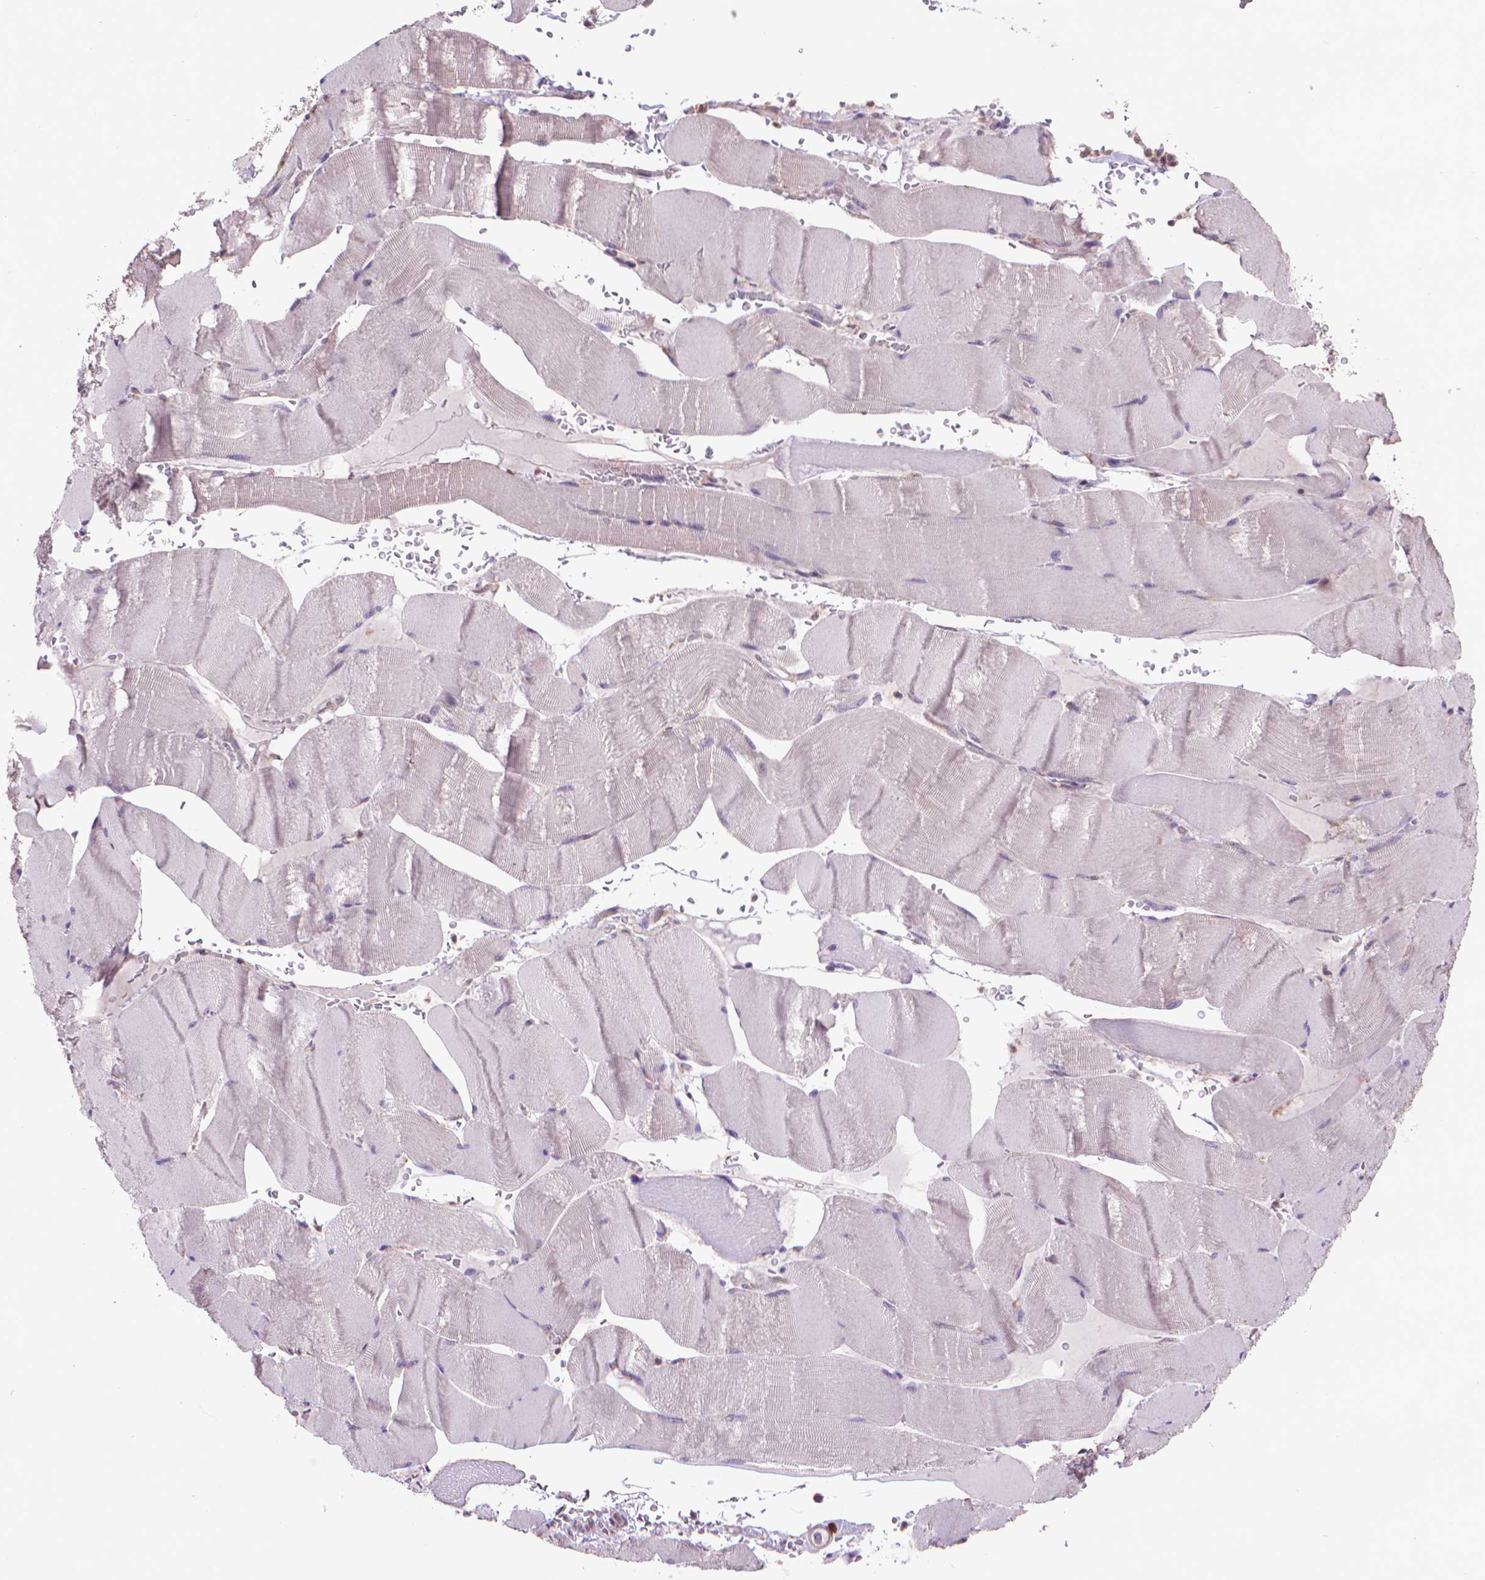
{"staining": {"intensity": "negative", "quantity": "none", "location": "none"}, "tissue": "skeletal muscle", "cell_type": "Myocytes", "image_type": "normal", "snomed": [{"axis": "morphology", "description": "Normal tissue, NOS"}, {"axis": "topography", "description": "Skeletal muscle"}], "caption": "Immunohistochemical staining of normal skeletal muscle shows no significant expression in myocytes.", "gene": "GLB1", "patient": {"sex": "male", "age": 56}}